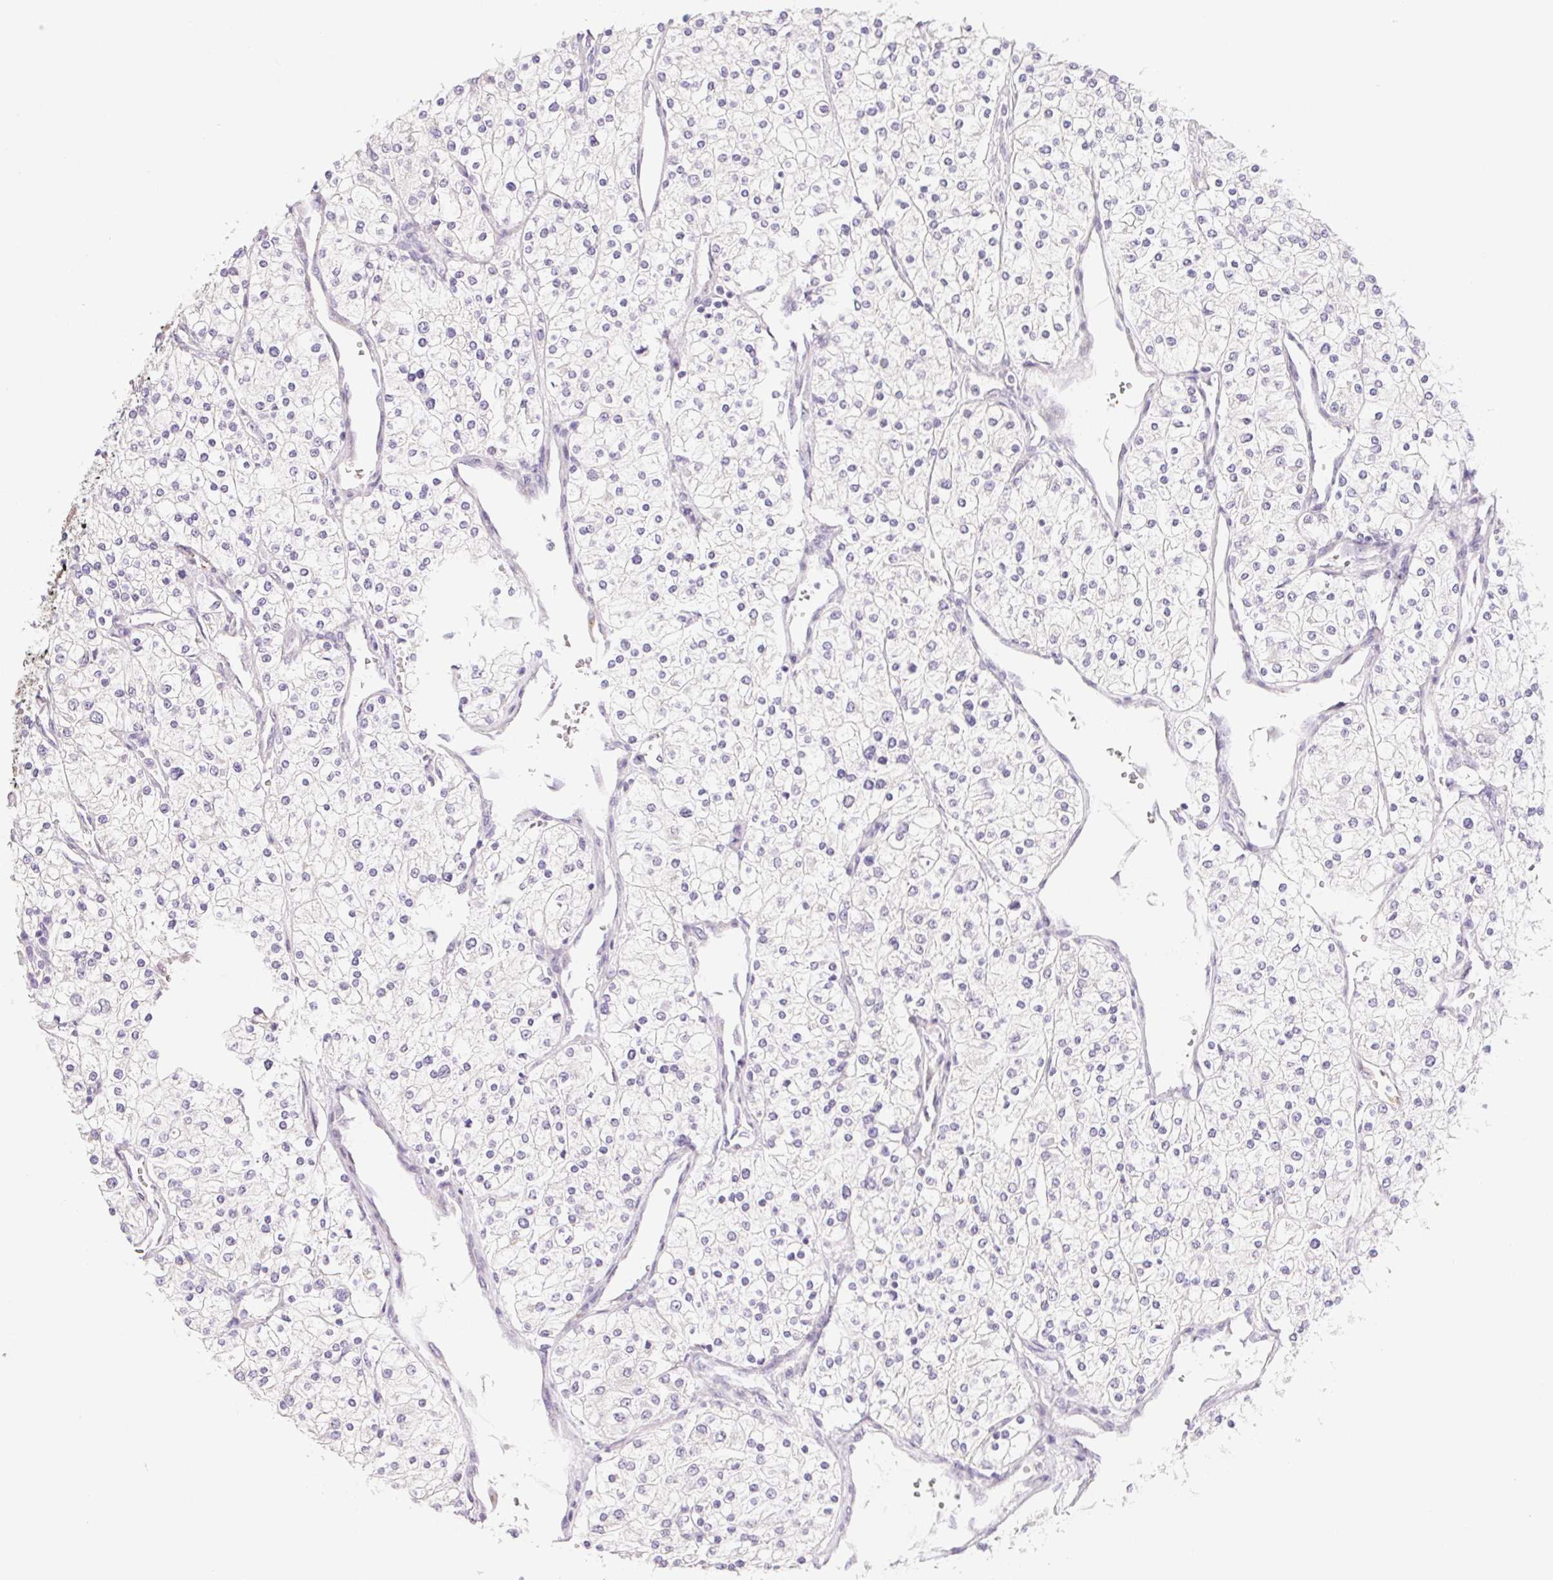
{"staining": {"intensity": "negative", "quantity": "none", "location": "none"}, "tissue": "renal cancer", "cell_type": "Tumor cells", "image_type": "cancer", "snomed": [{"axis": "morphology", "description": "Adenocarcinoma, NOS"}, {"axis": "topography", "description": "Kidney"}], "caption": "Immunohistochemical staining of renal cancer exhibits no significant positivity in tumor cells.", "gene": "CTNND2", "patient": {"sex": "male", "age": 80}}